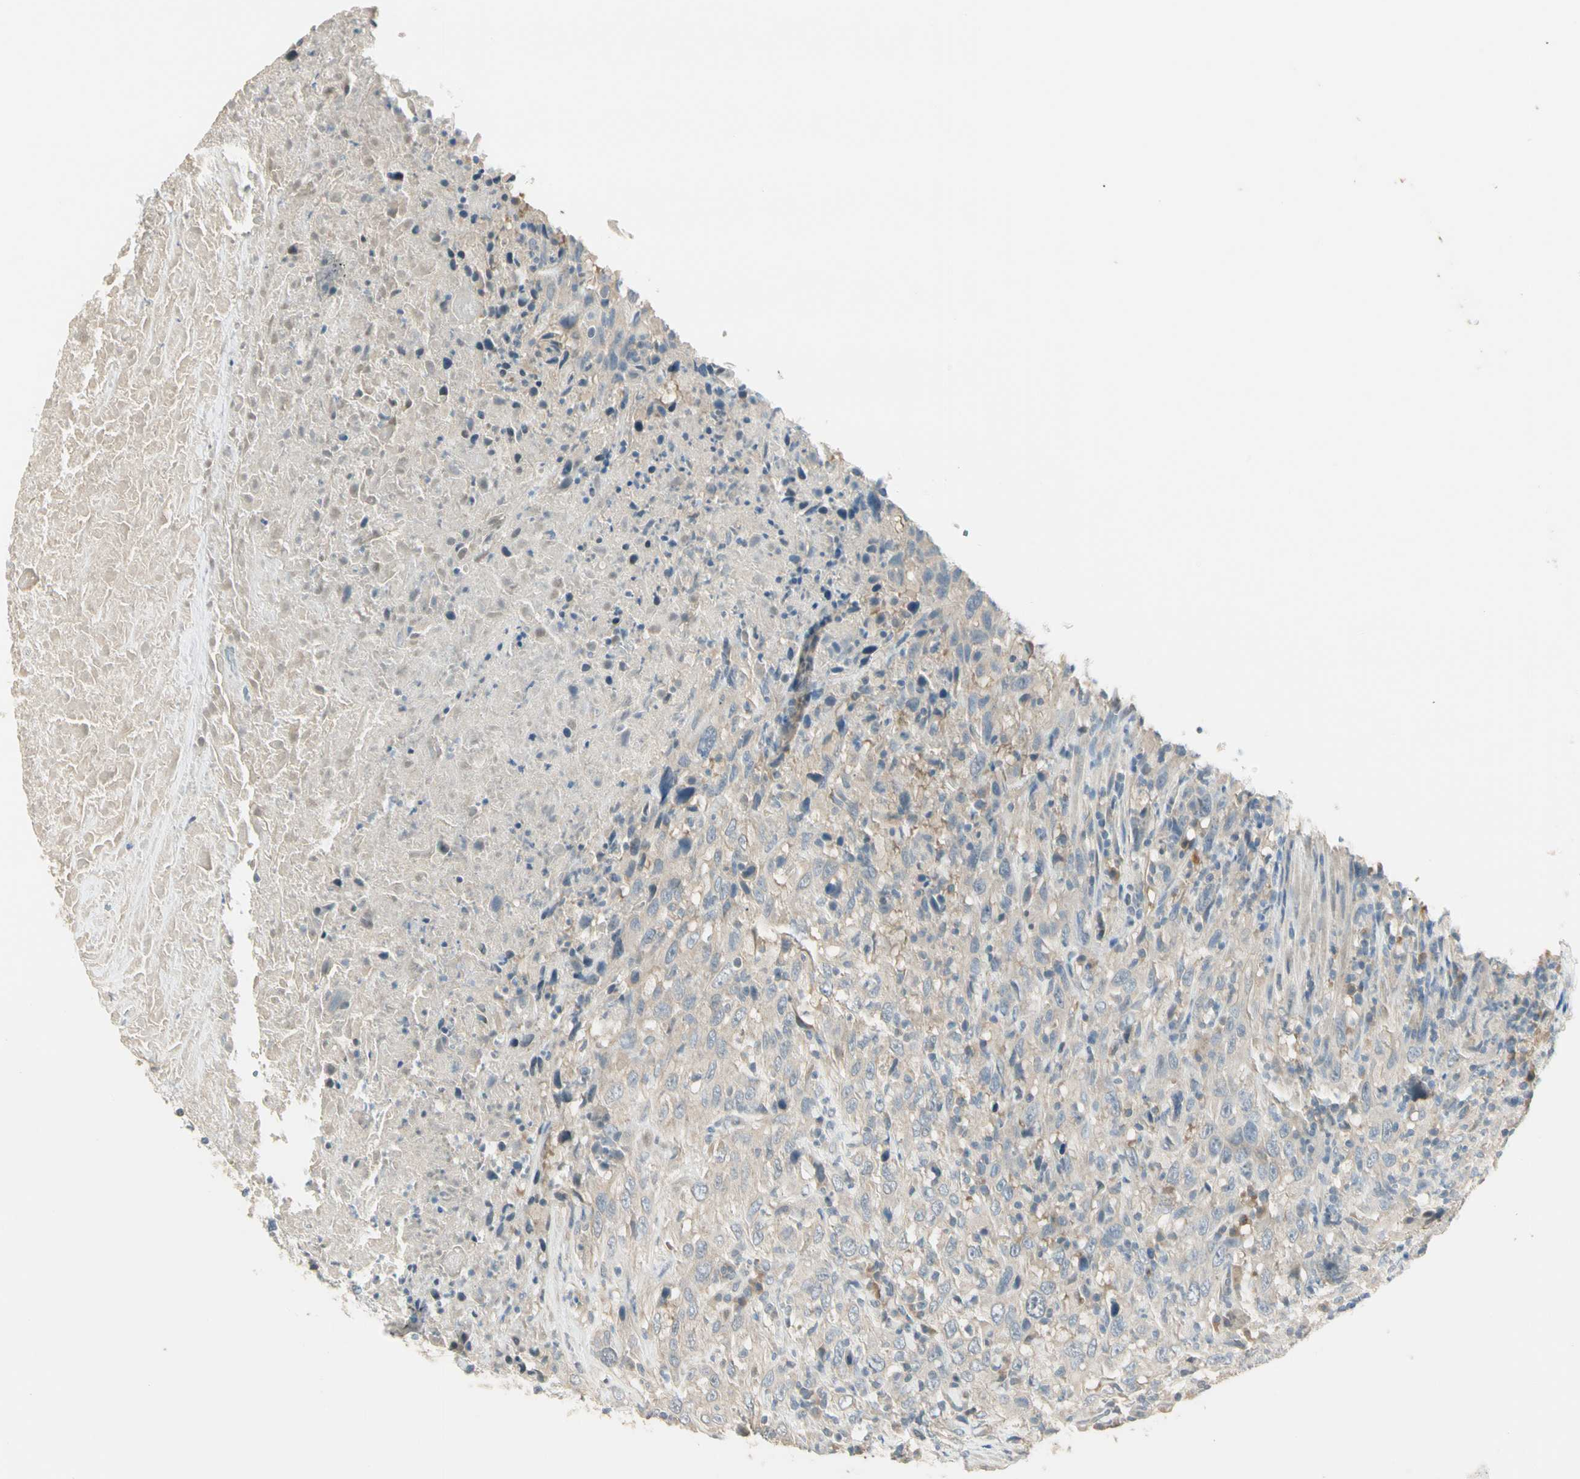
{"staining": {"intensity": "weak", "quantity": "<25%", "location": "cytoplasmic/membranous"}, "tissue": "urothelial cancer", "cell_type": "Tumor cells", "image_type": "cancer", "snomed": [{"axis": "morphology", "description": "Urothelial carcinoma, High grade"}, {"axis": "topography", "description": "Urinary bladder"}], "caption": "An immunohistochemistry histopathology image of urothelial cancer is shown. There is no staining in tumor cells of urothelial cancer.", "gene": "GNE", "patient": {"sex": "male", "age": 61}}